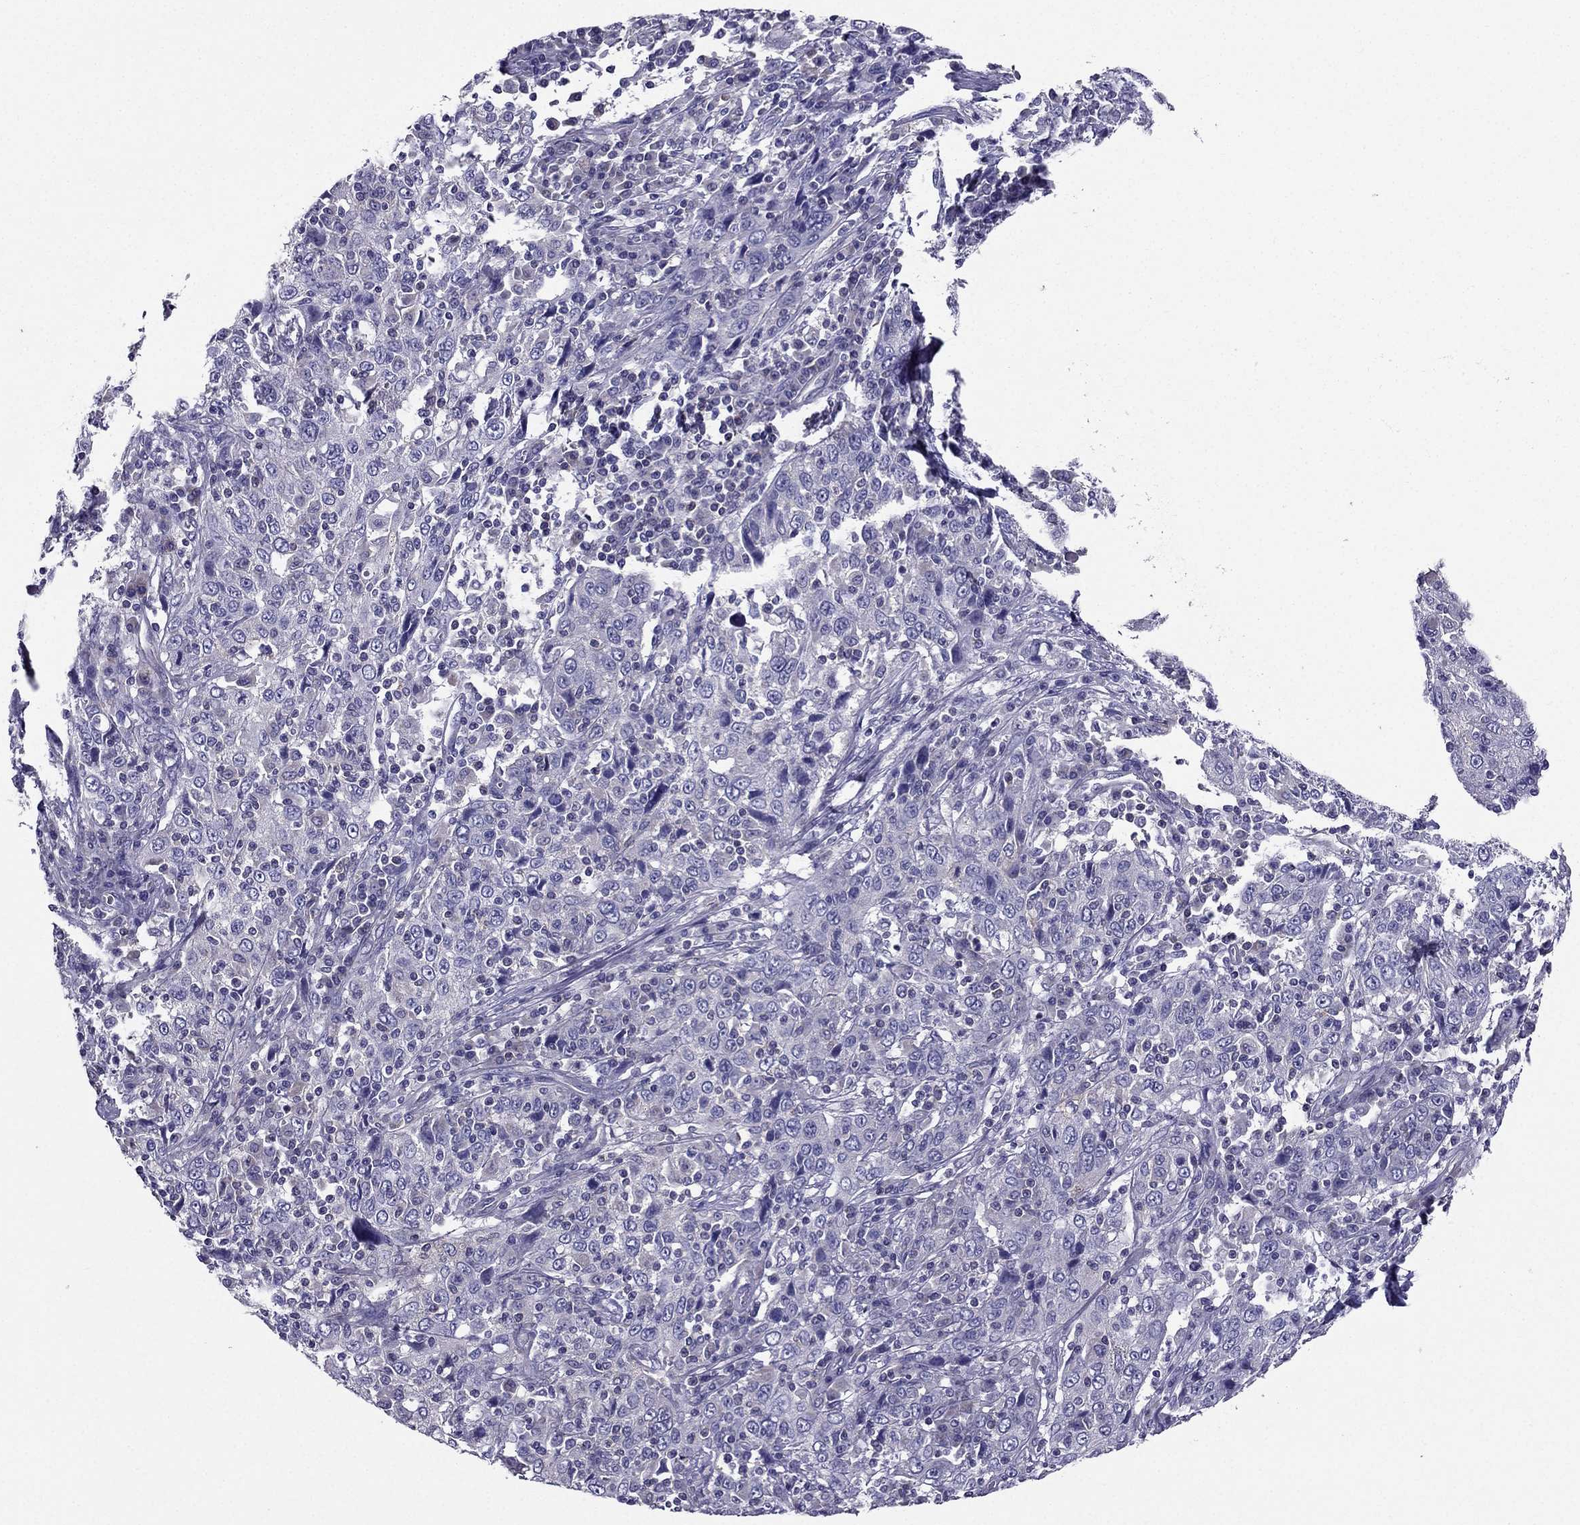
{"staining": {"intensity": "negative", "quantity": "none", "location": "none"}, "tissue": "cervical cancer", "cell_type": "Tumor cells", "image_type": "cancer", "snomed": [{"axis": "morphology", "description": "Squamous cell carcinoma, NOS"}, {"axis": "topography", "description": "Cervix"}], "caption": "Tumor cells show no significant positivity in cervical squamous cell carcinoma. (DAB (3,3'-diaminobenzidine) immunohistochemistry (IHC) visualized using brightfield microscopy, high magnification).", "gene": "AAK1", "patient": {"sex": "female", "age": 46}}